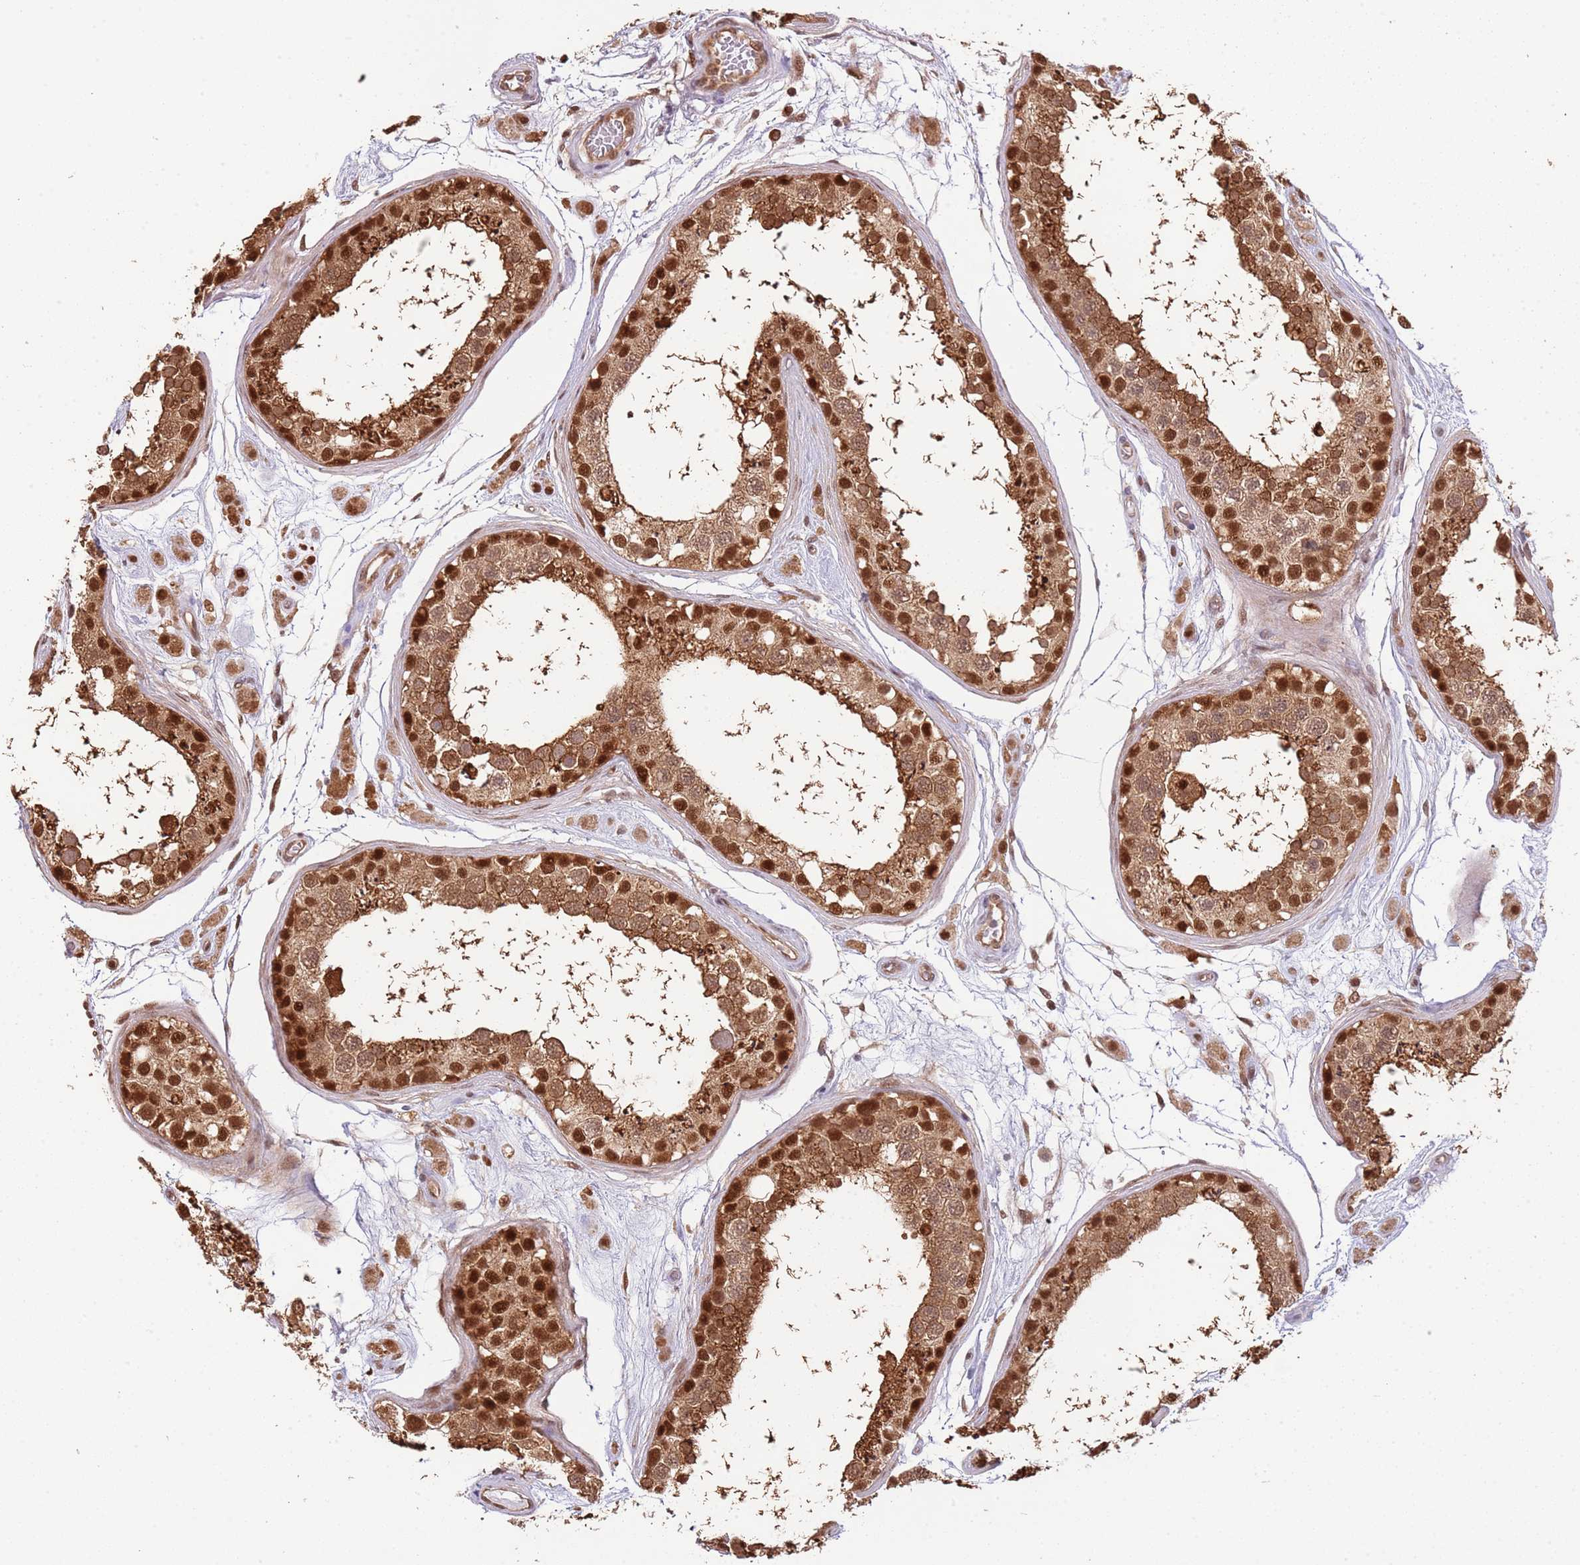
{"staining": {"intensity": "strong", "quantity": ">75%", "location": "cytoplasmic/membranous,nuclear"}, "tissue": "testis", "cell_type": "Cells in seminiferous ducts", "image_type": "normal", "snomed": [{"axis": "morphology", "description": "Normal tissue, NOS"}, {"axis": "topography", "description": "Testis"}], "caption": "Testis stained with immunohistochemistry demonstrates strong cytoplasmic/membranous,nuclear positivity in approximately >75% of cells in seminiferous ducts. Ihc stains the protein of interest in brown and the nuclei are stained blue.", "gene": "PLSCR5", "patient": {"sex": "male", "age": 25}}